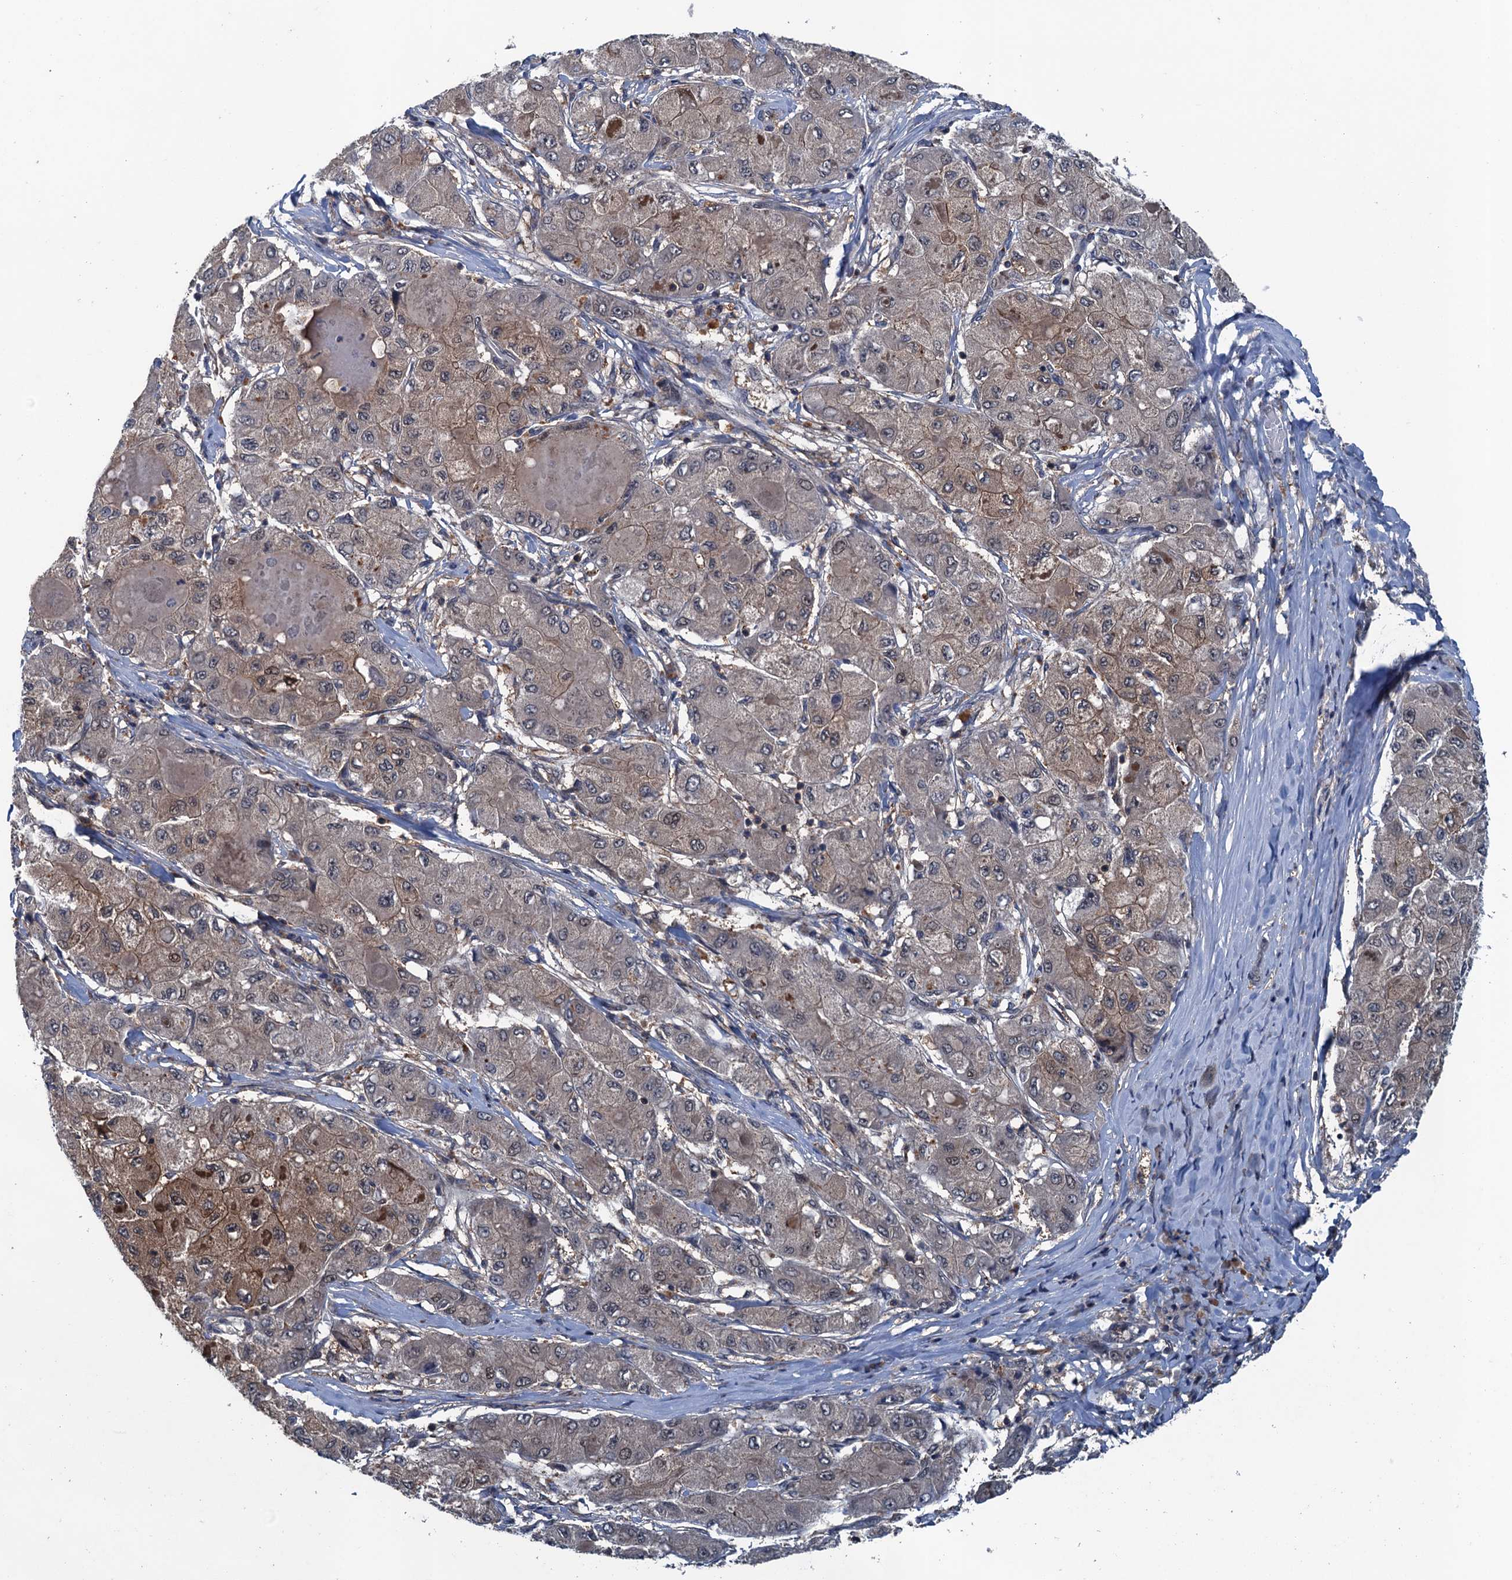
{"staining": {"intensity": "moderate", "quantity": "25%-75%", "location": "cytoplasmic/membranous,nuclear"}, "tissue": "liver cancer", "cell_type": "Tumor cells", "image_type": "cancer", "snomed": [{"axis": "morphology", "description": "Carcinoma, Hepatocellular, NOS"}, {"axis": "topography", "description": "Liver"}], "caption": "Human liver cancer (hepatocellular carcinoma) stained for a protein (brown) demonstrates moderate cytoplasmic/membranous and nuclear positive expression in about 25%-75% of tumor cells.", "gene": "RNF165", "patient": {"sex": "male", "age": 80}}